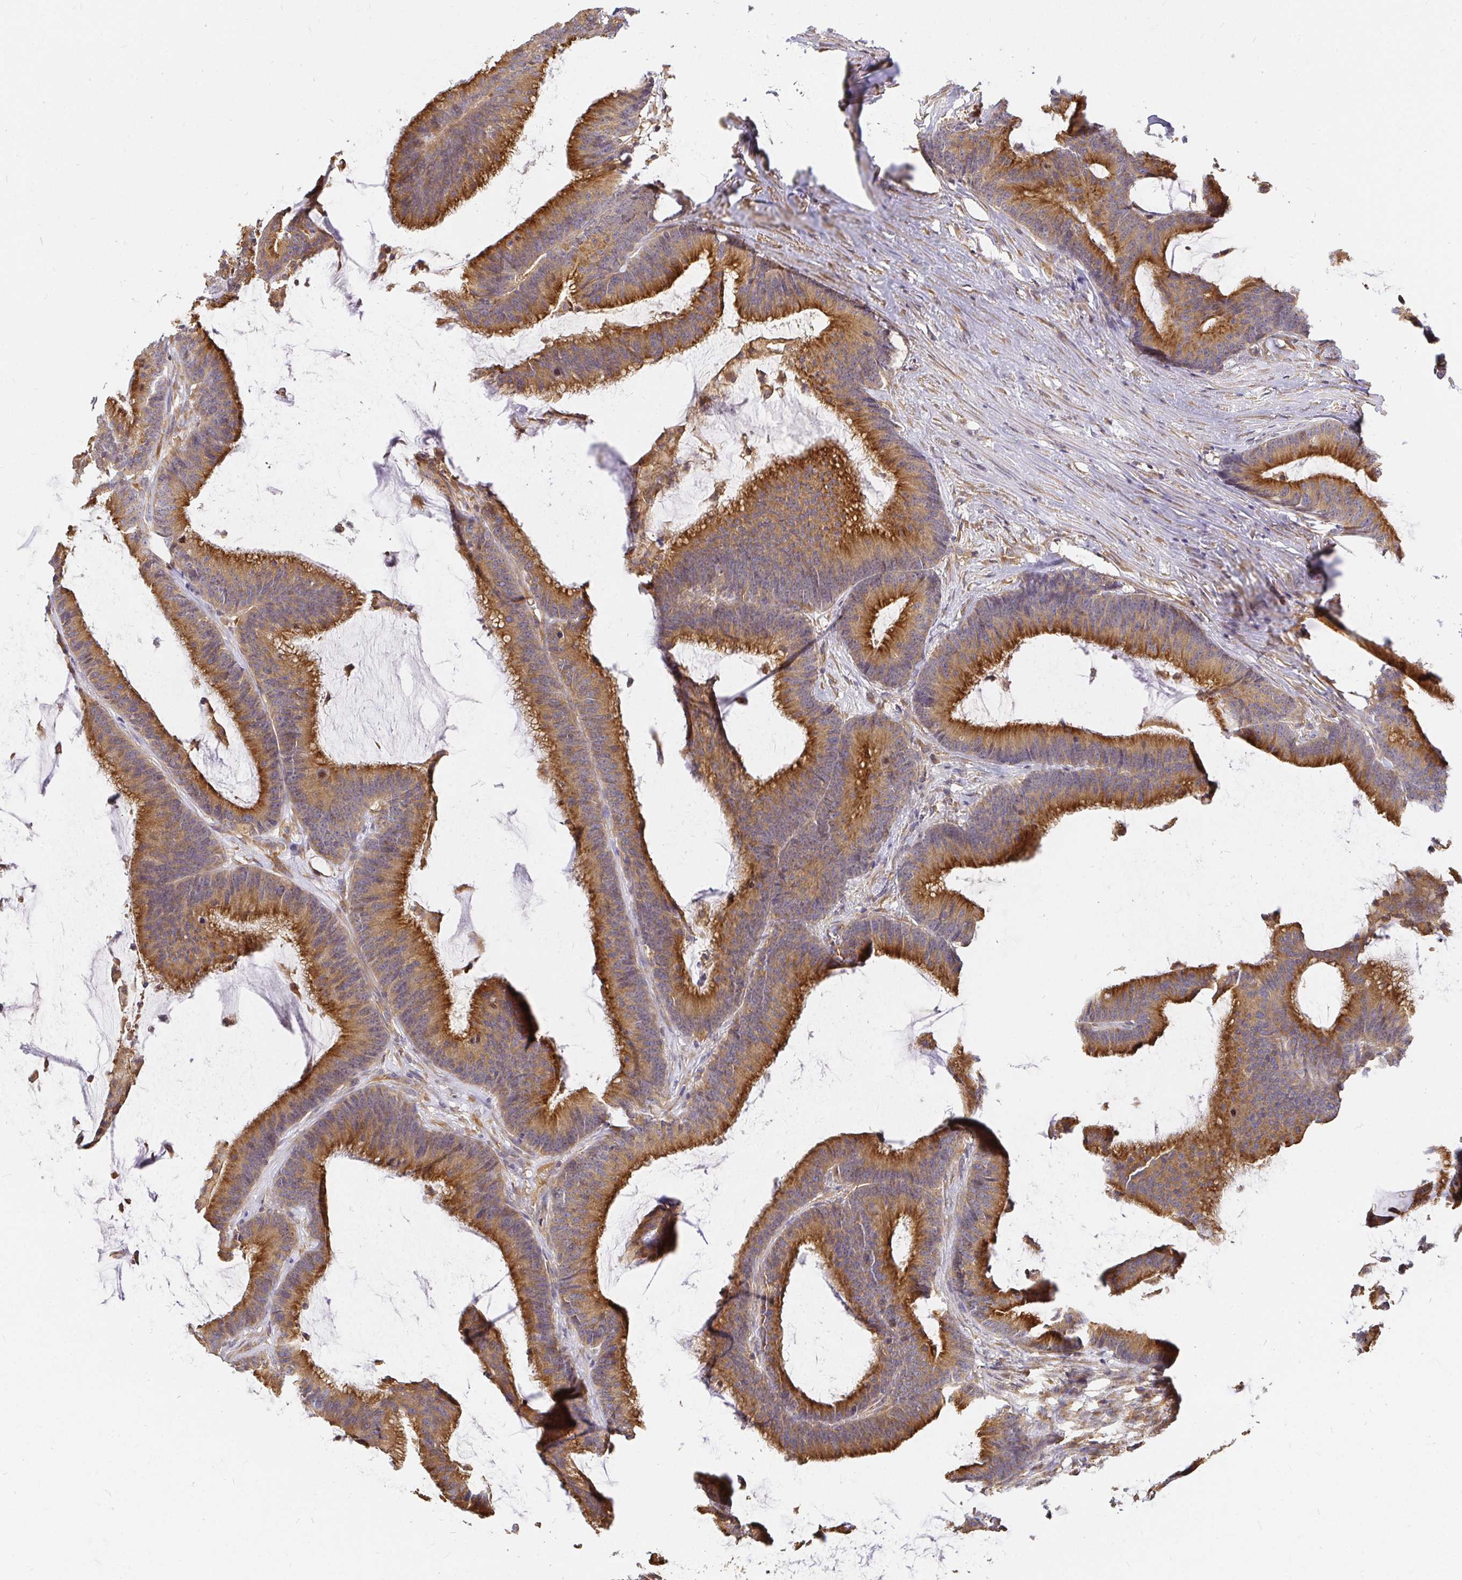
{"staining": {"intensity": "strong", "quantity": ">75%", "location": "cytoplasmic/membranous"}, "tissue": "colorectal cancer", "cell_type": "Tumor cells", "image_type": "cancer", "snomed": [{"axis": "morphology", "description": "Adenocarcinoma, NOS"}, {"axis": "topography", "description": "Colon"}], "caption": "Brown immunohistochemical staining in colorectal cancer (adenocarcinoma) demonstrates strong cytoplasmic/membranous staining in about >75% of tumor cells. Nuclei are stained in blue.", "gene": "KIF5B", "patient": {"sex": "female", "age": 78}}